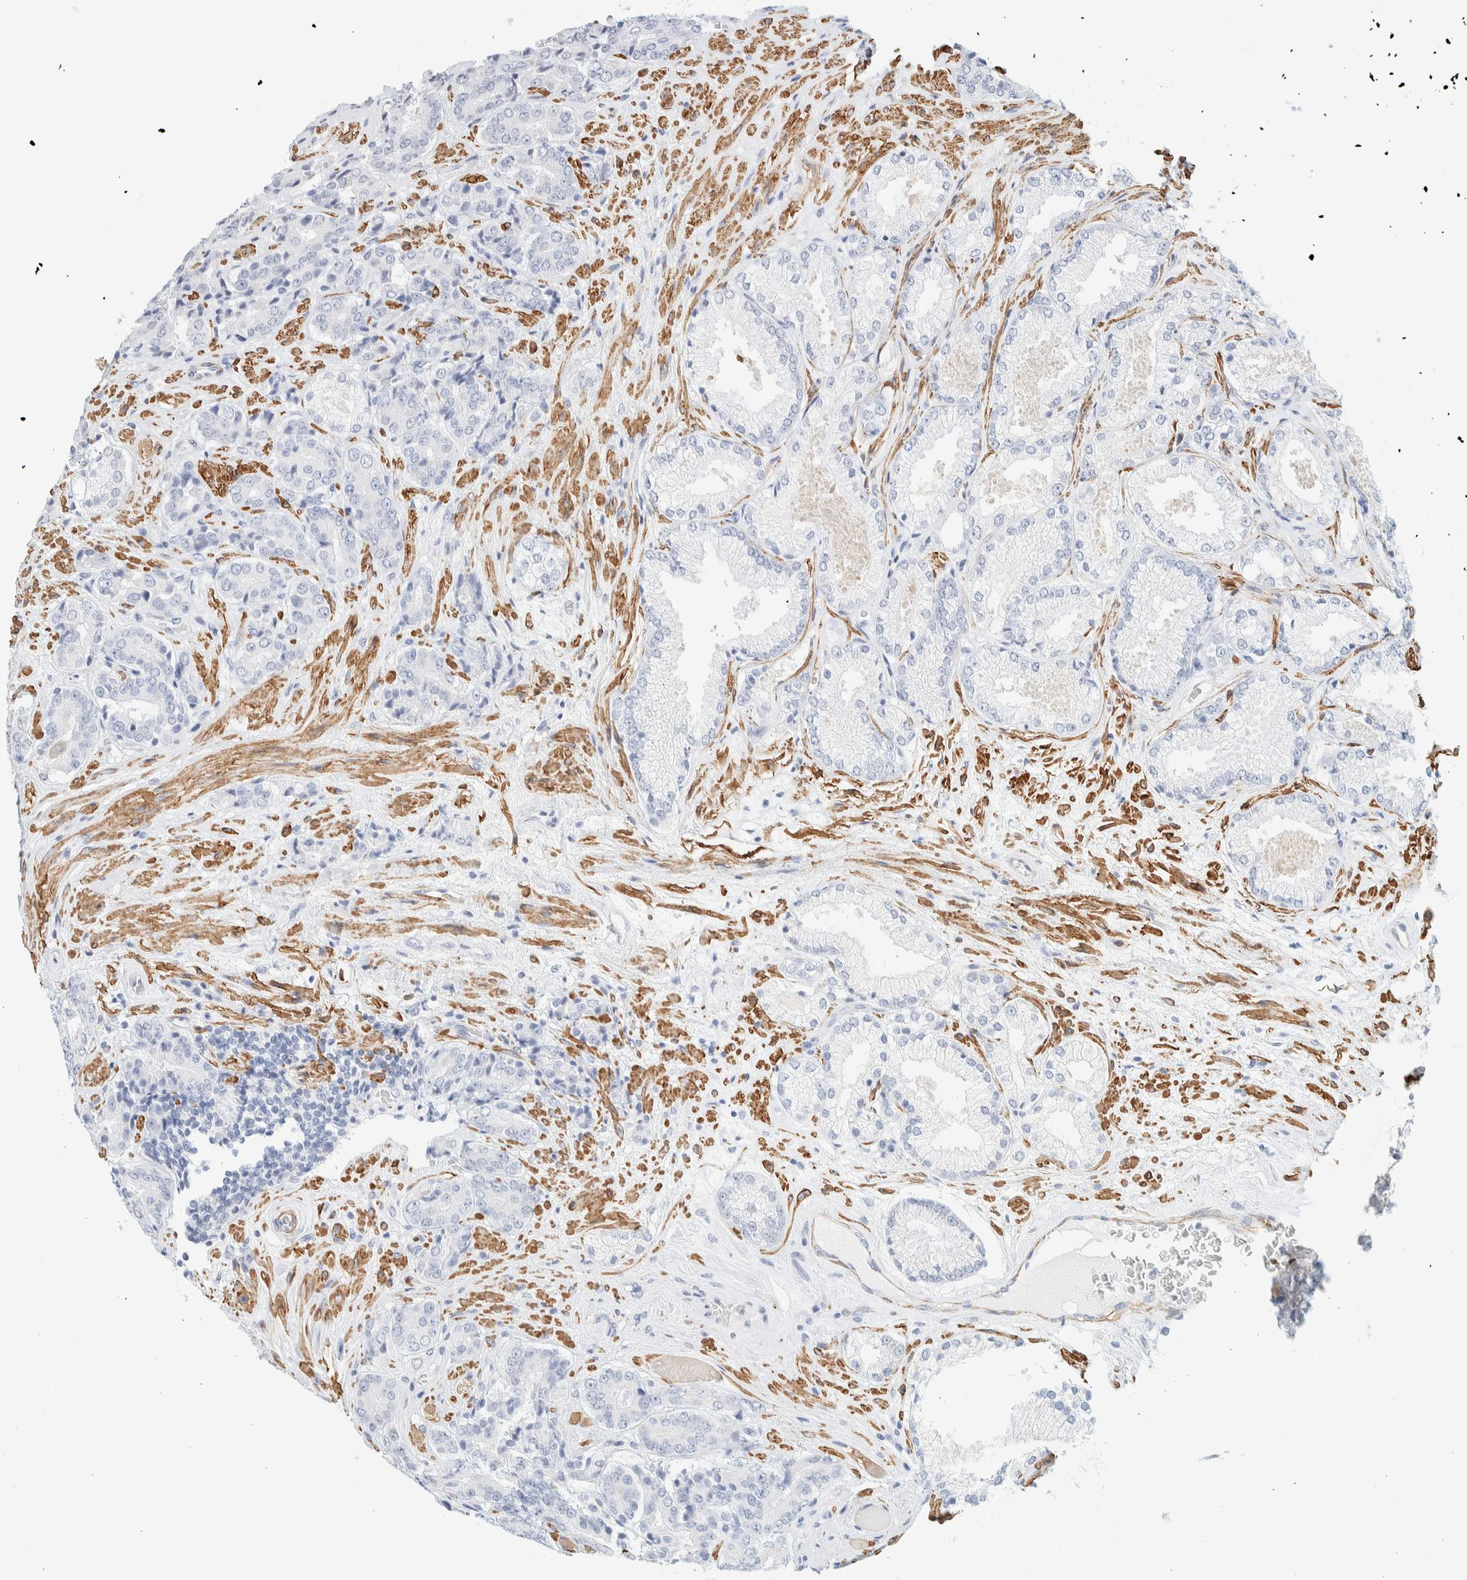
{"staining": {"intensity": "negative", "quantity": "none", "location": "none"}, "tissue": "prostate cancer", "cell_type": "Tumor cells", "image_type": "cancer", "snomed": [{"axis": "morphology", "description": "Adenocarcinoma, High grade"}, {"axis": "topography", "description": "Prostate"}], "caption": "The image displays no significant positivity in tumor cells of adenocarcinoma (high-grade) (prostate).", "gene": "AFMID", "patient": {"sex": "male", "age": 71}}